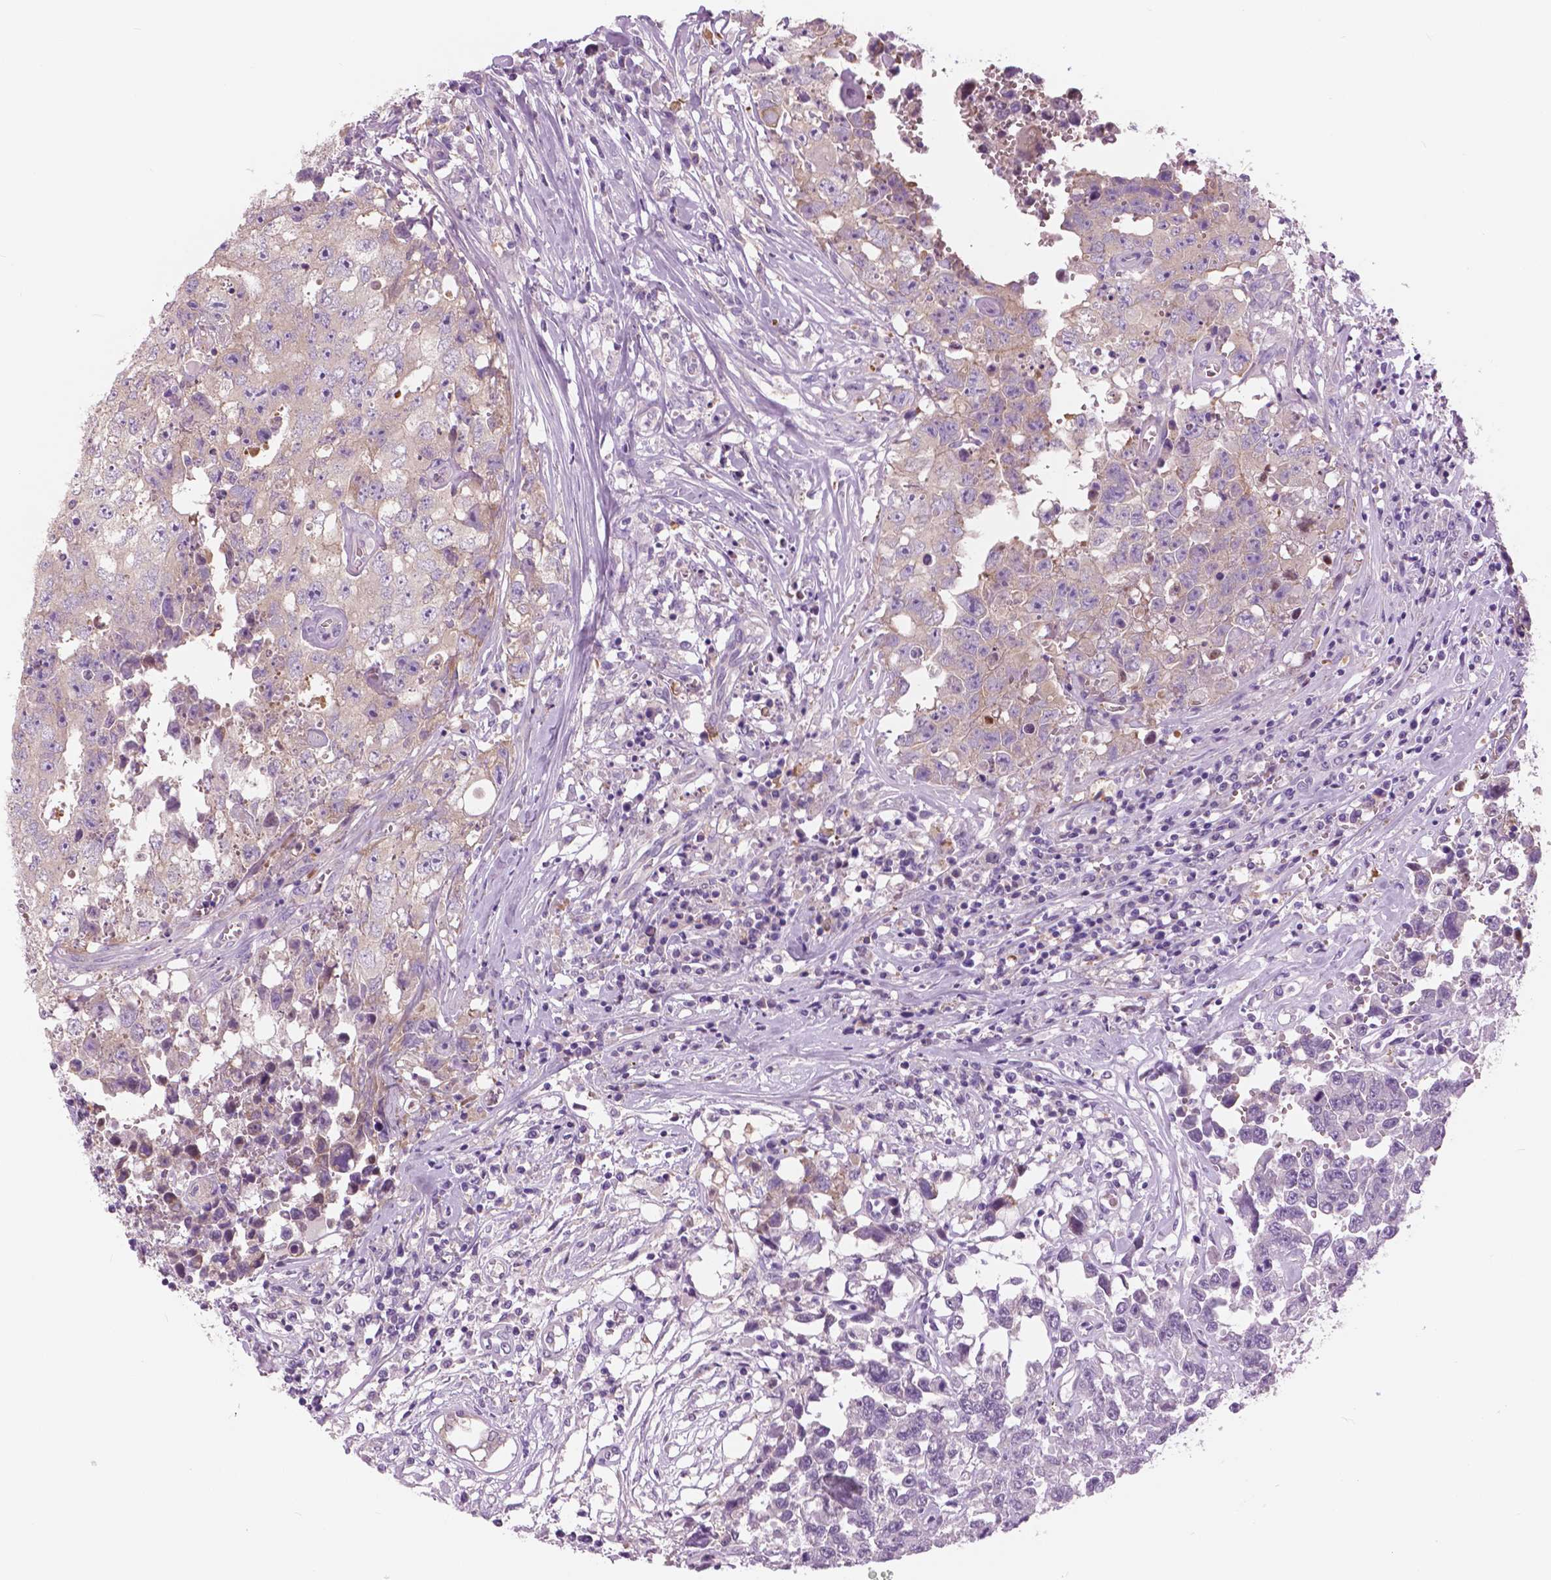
{"staining": {"intensity": "negative", "quantity": "none", "location": "none"}, "tissue": "testis cancer", "cell_type": "Tumor cells", "image_type": "cancer", "snomed": [{"axis": "morphology", "description": "Carcinoma, Embryonal, NOS"}, {"axis": "topography", "description": "Testis"}], "caption": "DAB (3,3'-diaminobenzidine) immunohistochemical staining of human testis cancer exhibits no significant expression in tumor cells. The staining is performed using DAB brown chromogen with nuclei counter-stained in using hematoxylin.", "gene": "SERPINI1", "patient": {"sex": "male", "age": 36}}